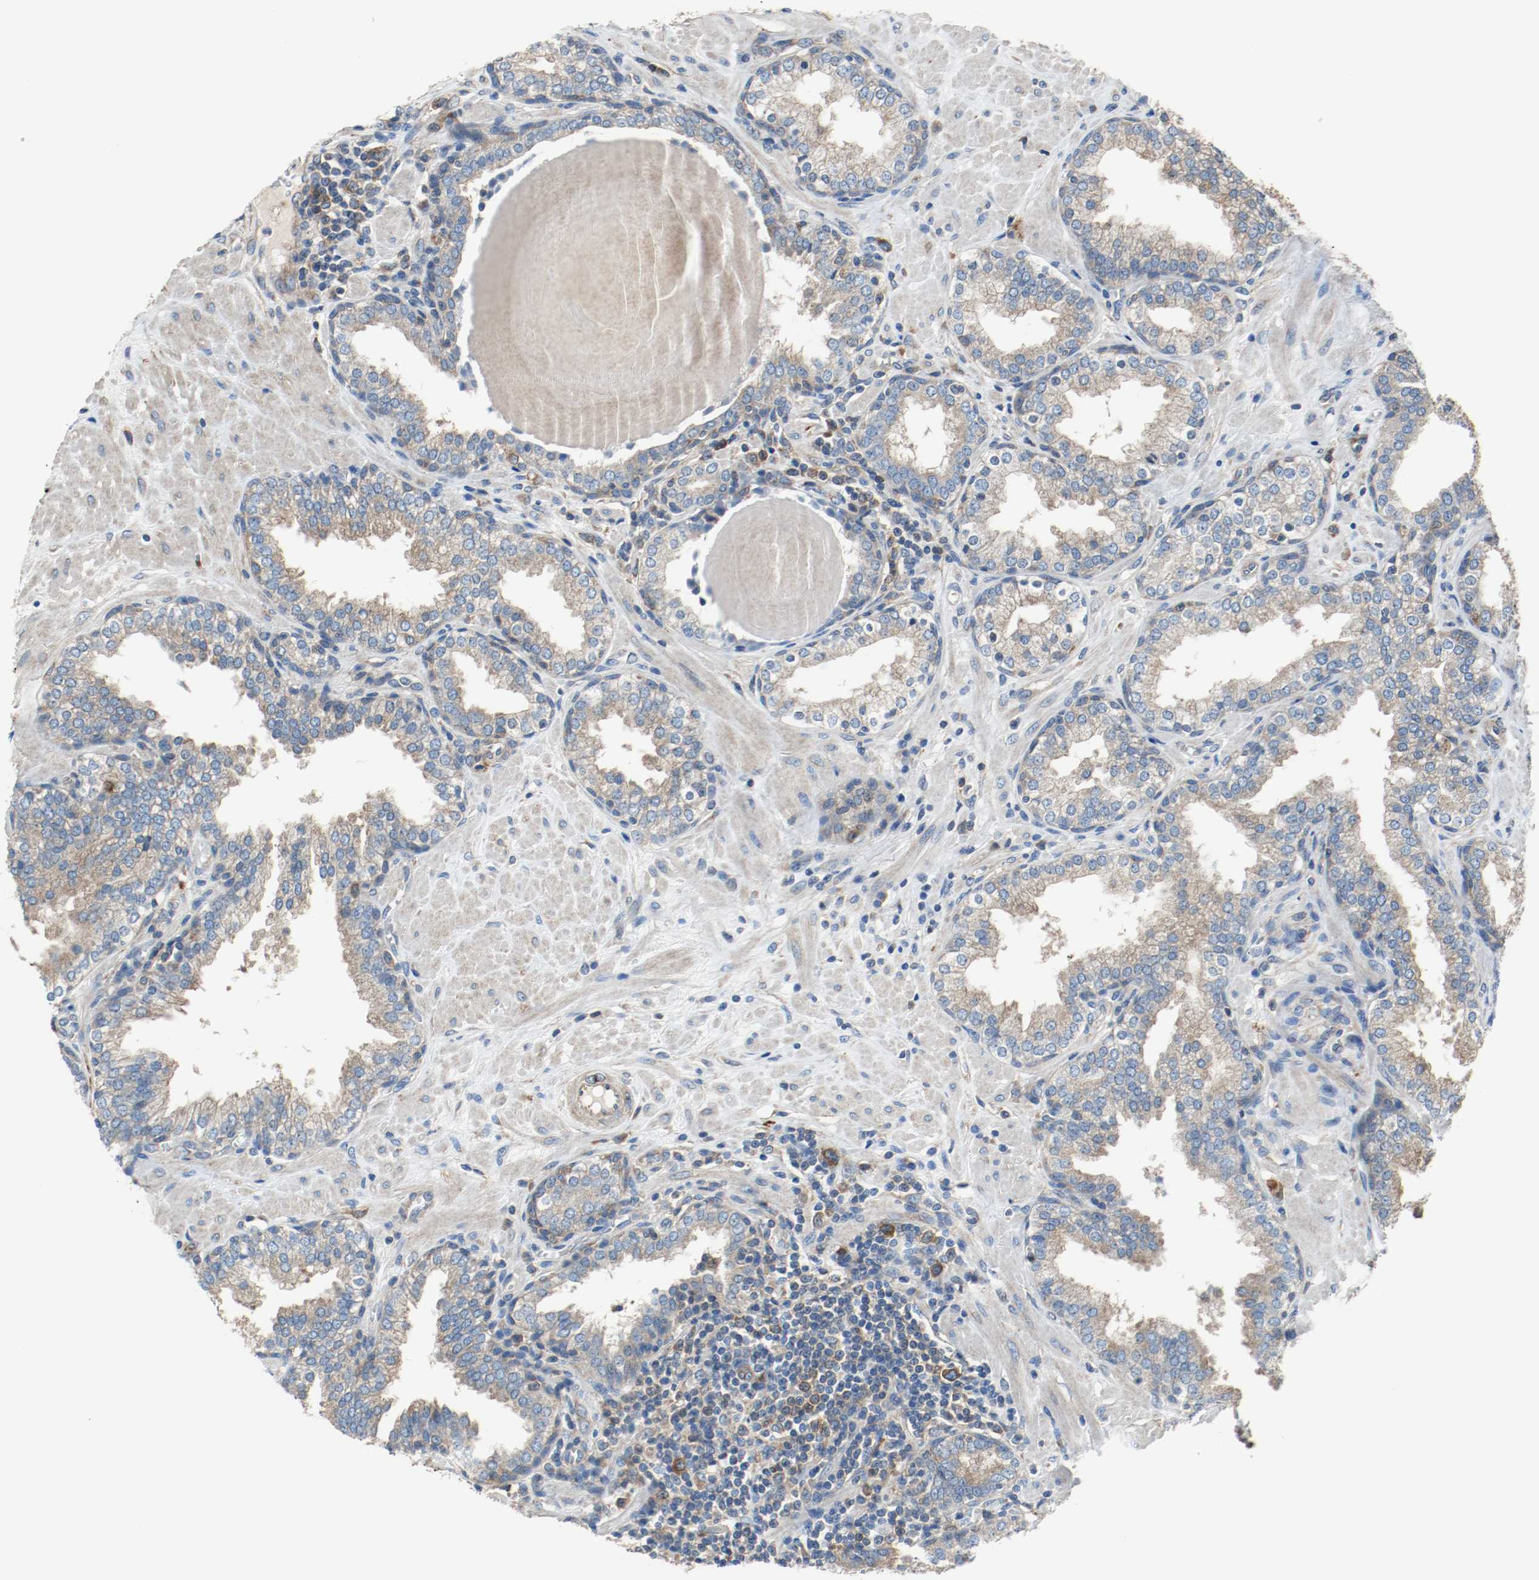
{"staining": {"intensity": "moderate", "quantity": ">75%", "location": "cytoplasmic/membranous"}, "tissue": "prostate", "cell_type": "Glandular cells", "image_type": "normal", "snomed": [{"axis": "morphology", "description": "Normal tissue, NOS"}, {"axis": "topography", "description": "Prostate"}], "caption": "Immunohistochemistry (IHC) (DAB) staining of benign human prostate reveals moderate cytoplasmic/membranous protein expression in about >75% of glandular cells.", "gene": "TUBA3D", "patient": {"sex": "male", "age": 51}}